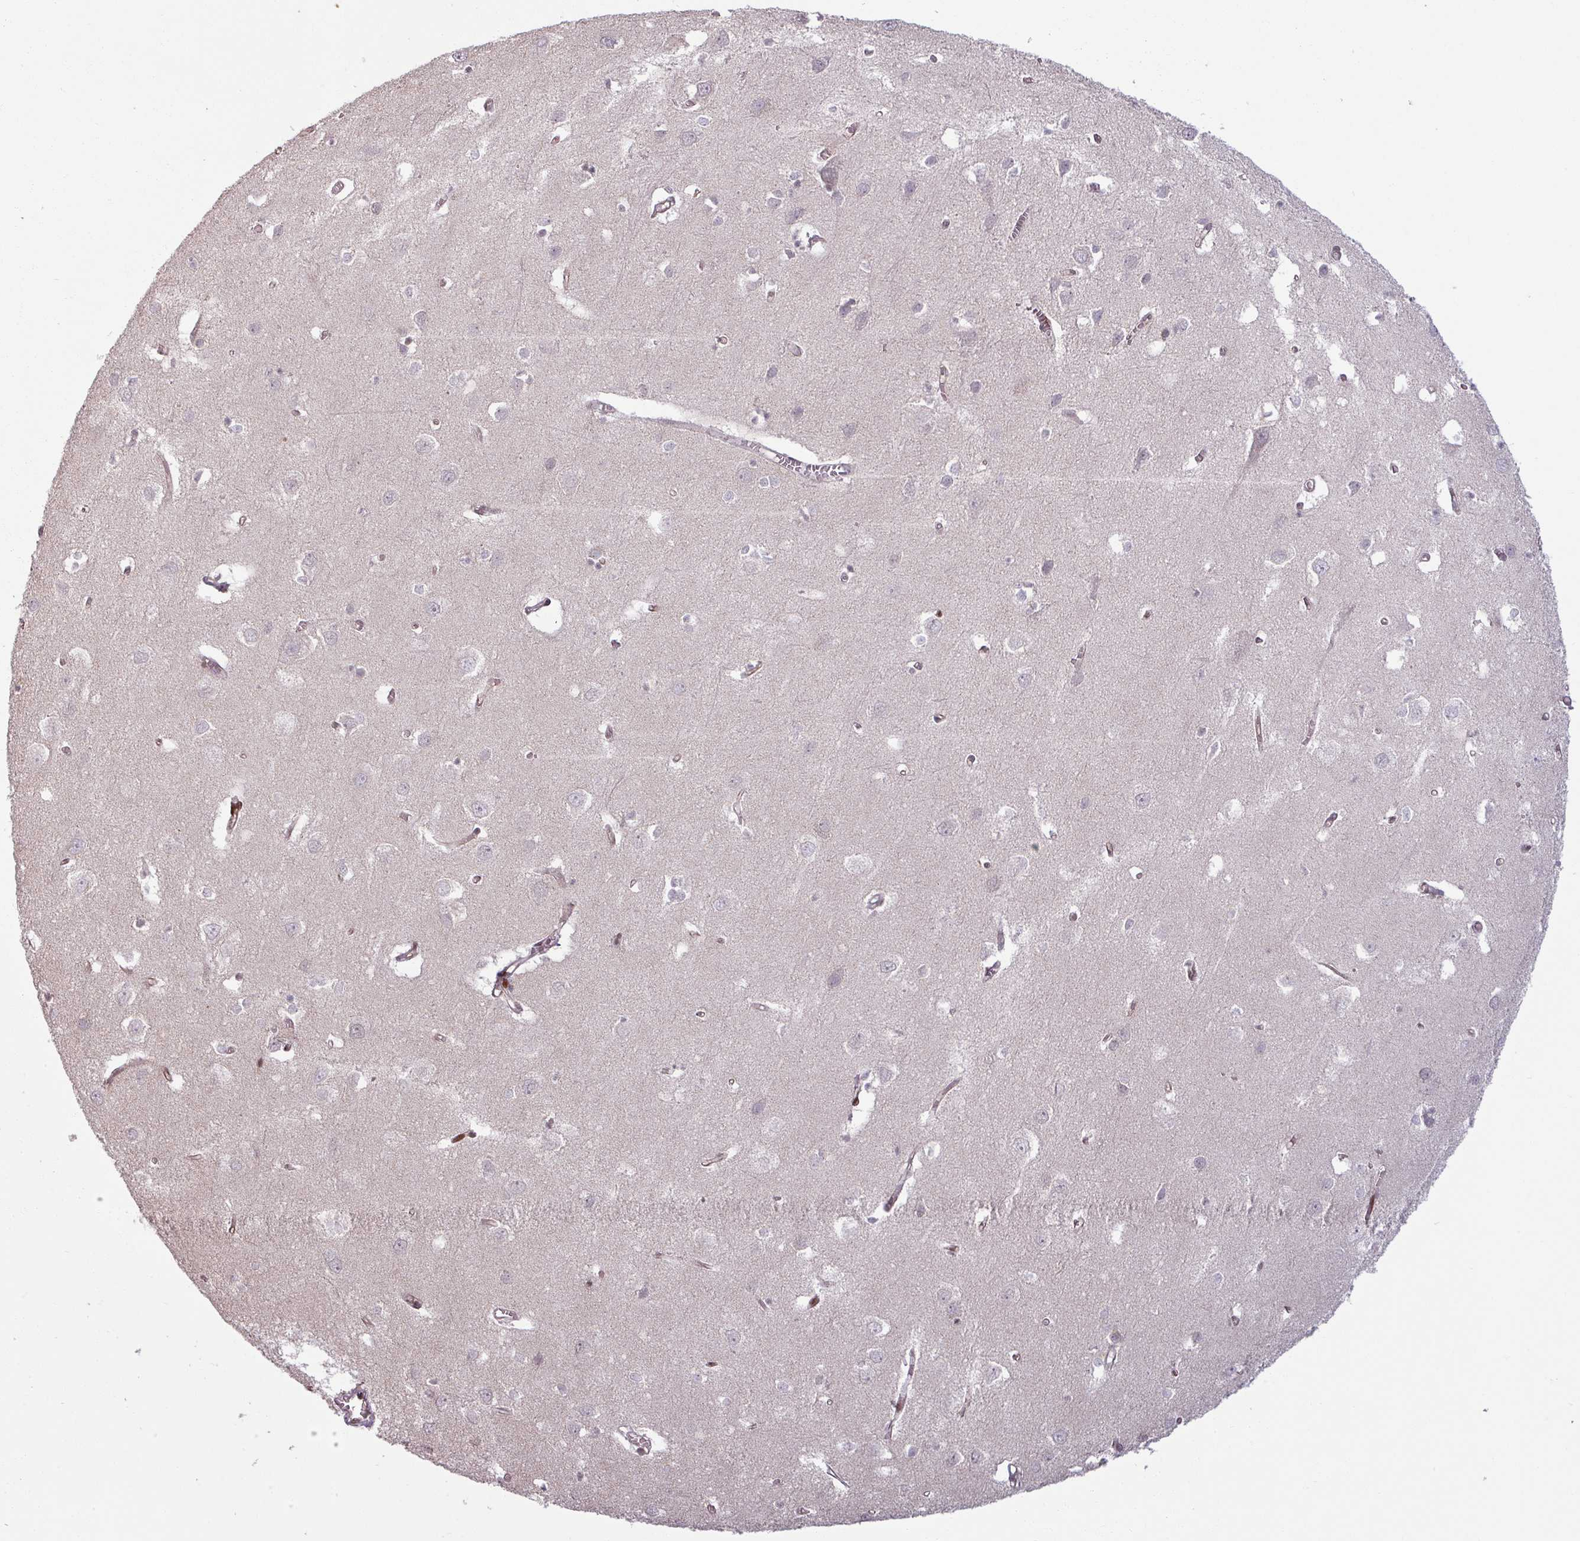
{"staining": {"intensity": "moderate", "quantity": ">75%", "location": "nuclear"}, "tissue": "cerebral cortex", "cell_type": "Endothelial cells", "image_type": "normal", "snomed": [{"axis": "morphology", "description": "Normal tissue, NOS"}, {"axis": "topography", "description": "Cerebral cortex"}], "caption": "This is an image of immunohistochemistry staining of normal cerebral cortex, which shows moderate staining in the nuclear of endothelial cells.", "gene": "NCOR1", "patient": {"sex": "male", "age": 70}}